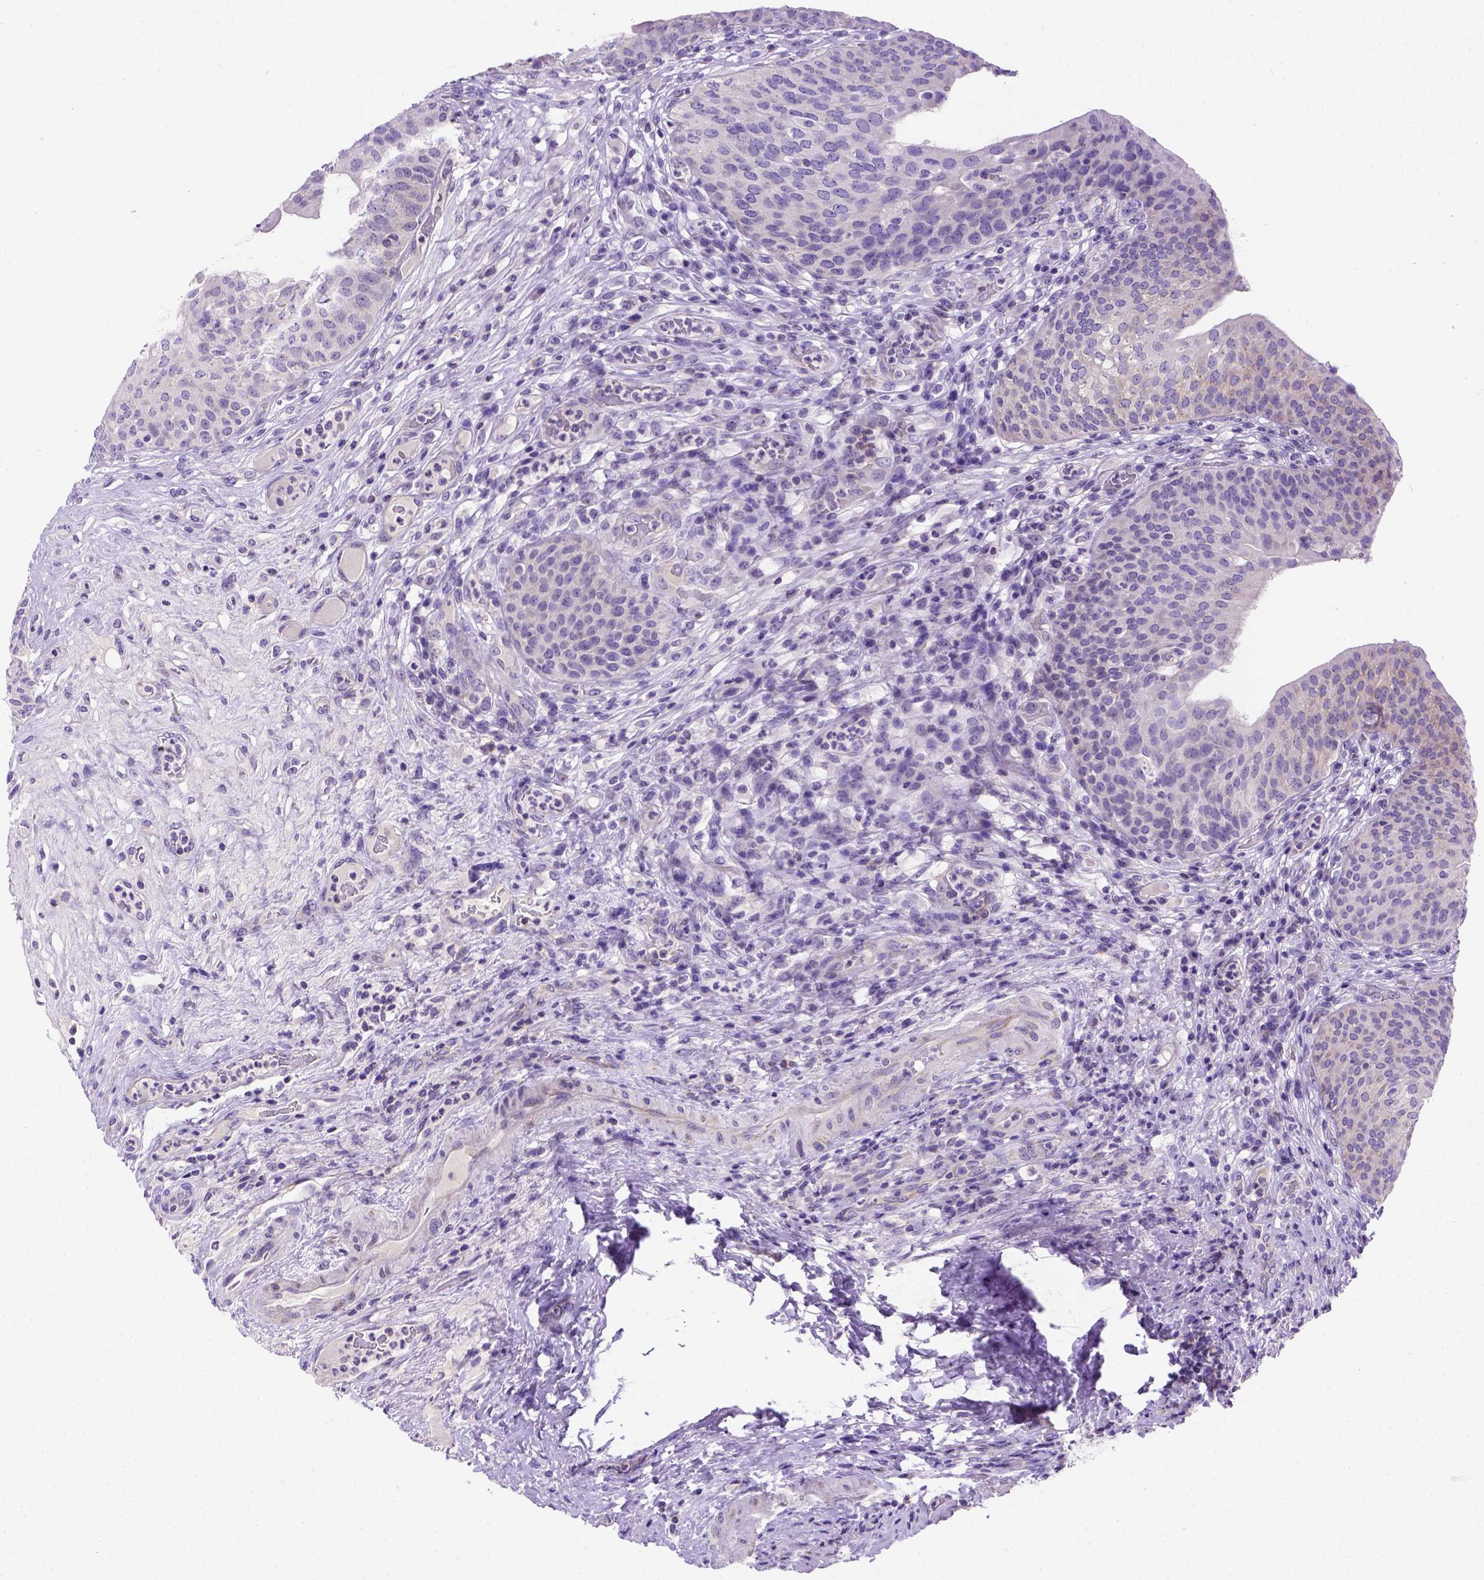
{"staining": {"intensity": "weak", "quantity": "25%-75%", "location": "cytoplasmic/membranous"}, "tissue": "urinary bladder", "cell_type": "Urothelial cells", "image_type": "normal", "snomed": [{"axis": "morphology", "description": "Normal tissue, NOS"}, {"axis": "topography", "description": "Urinary bladder"}, {"axis": "topography", "description": "Peripheral nerve tissue"}], "caption": "The histopathology image displays staining of unremarkable urinary bladder, revealing weak cytoplasmic/membranous protein positivity (brown color) within urothelial cells. (brown staining indicates protein expression, while blue staining denotes nuclei).", "gene": "FOXI1", "patient": {"sex": "male", "age": 66}}